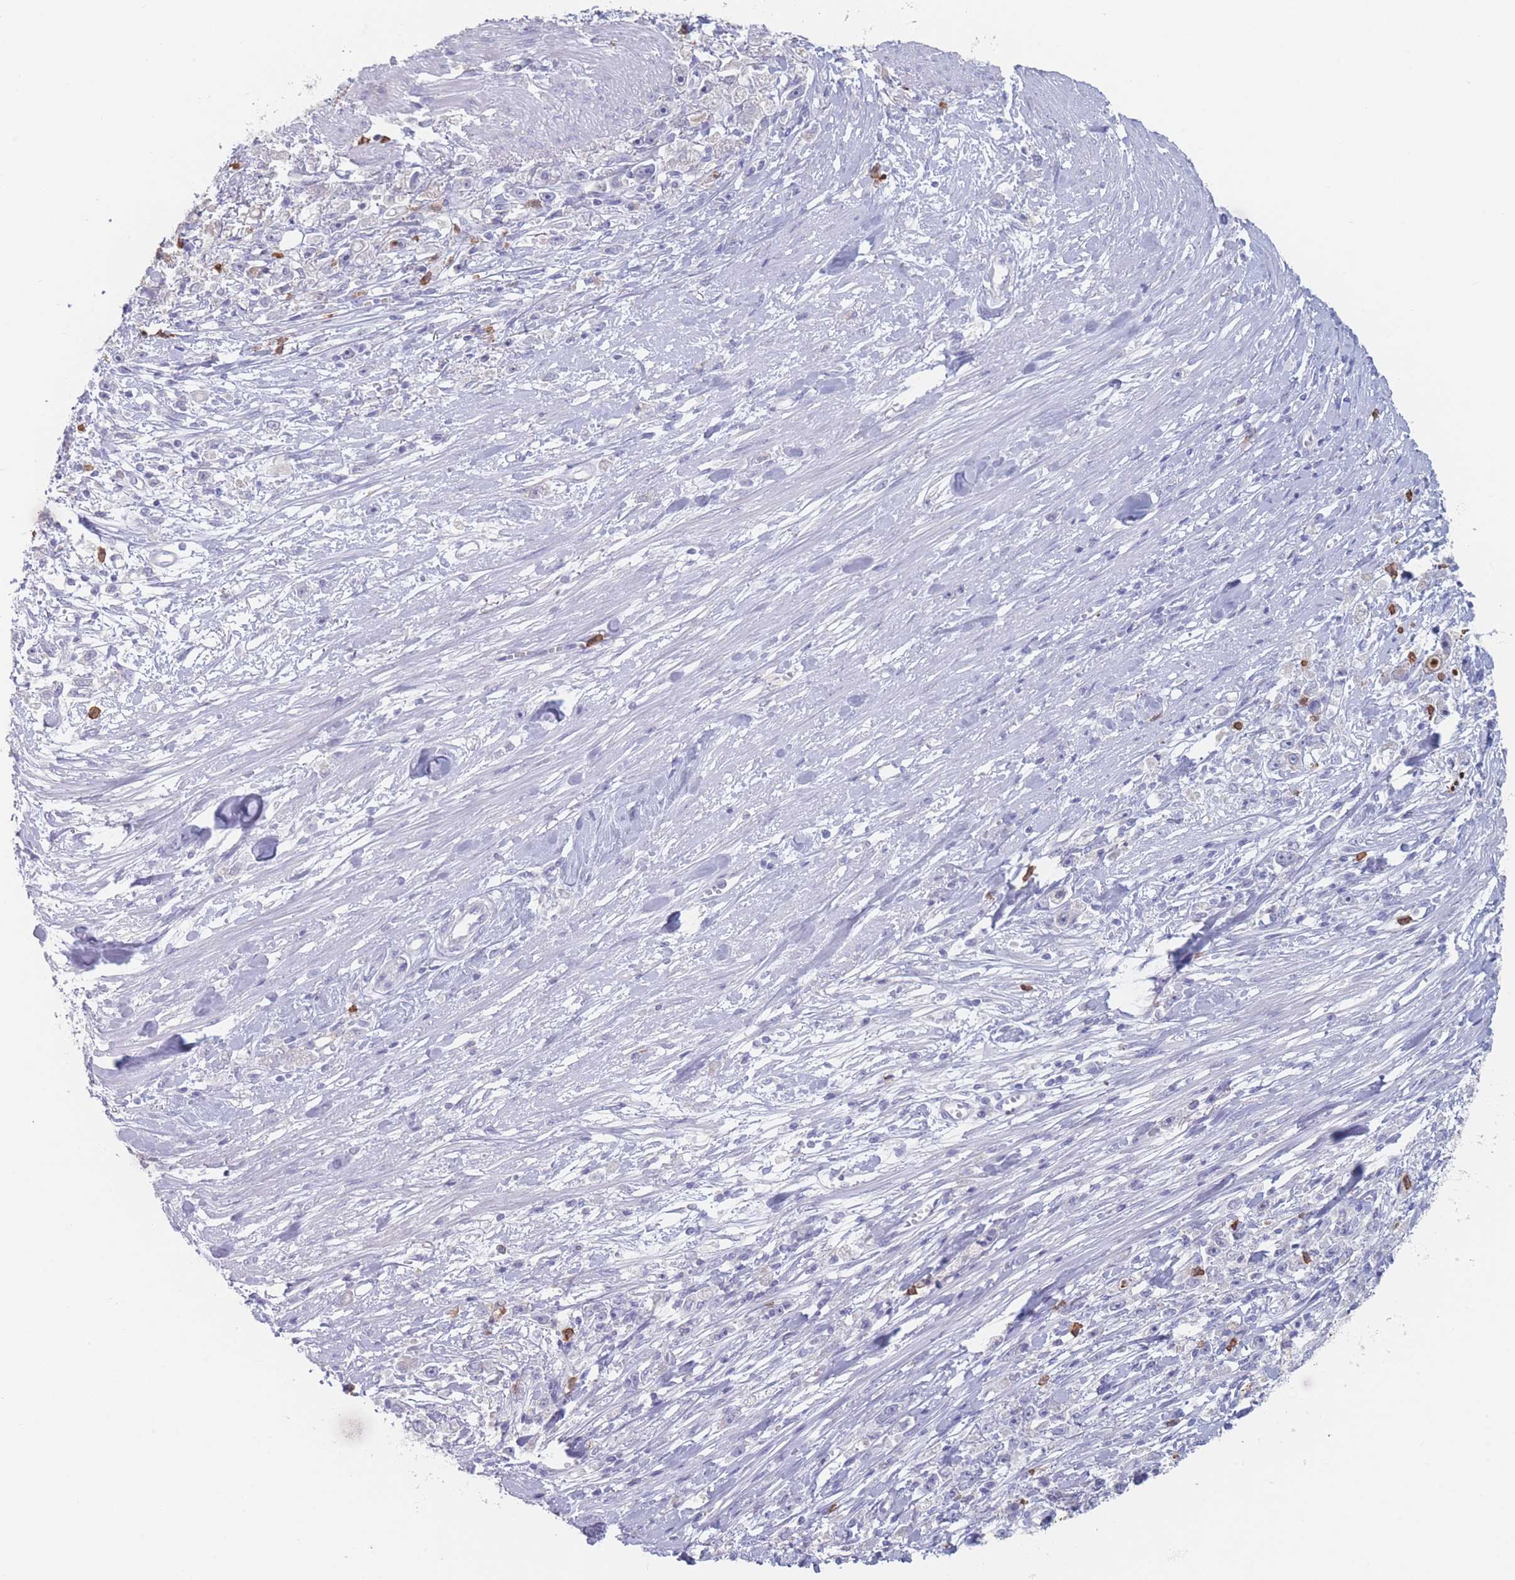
{"staining": {"intensity": "negative", "quantity": "none", "location": "none"}, "tissue": "stomach cancer", "cell_type": "Tumor cells", "image_type": "cancer", "snomed": [{"axis": "morphology", "description": "Adenocarcinoma, NOS"}, {"axis": "topography", "description": "Stomach"}], "caption": "A micrograph of human adenocarcinoma (stomach) is negative for staining in tumor cells.", "gene": "ATP1A3", "patient": {"sex": "female", "age": 59}}